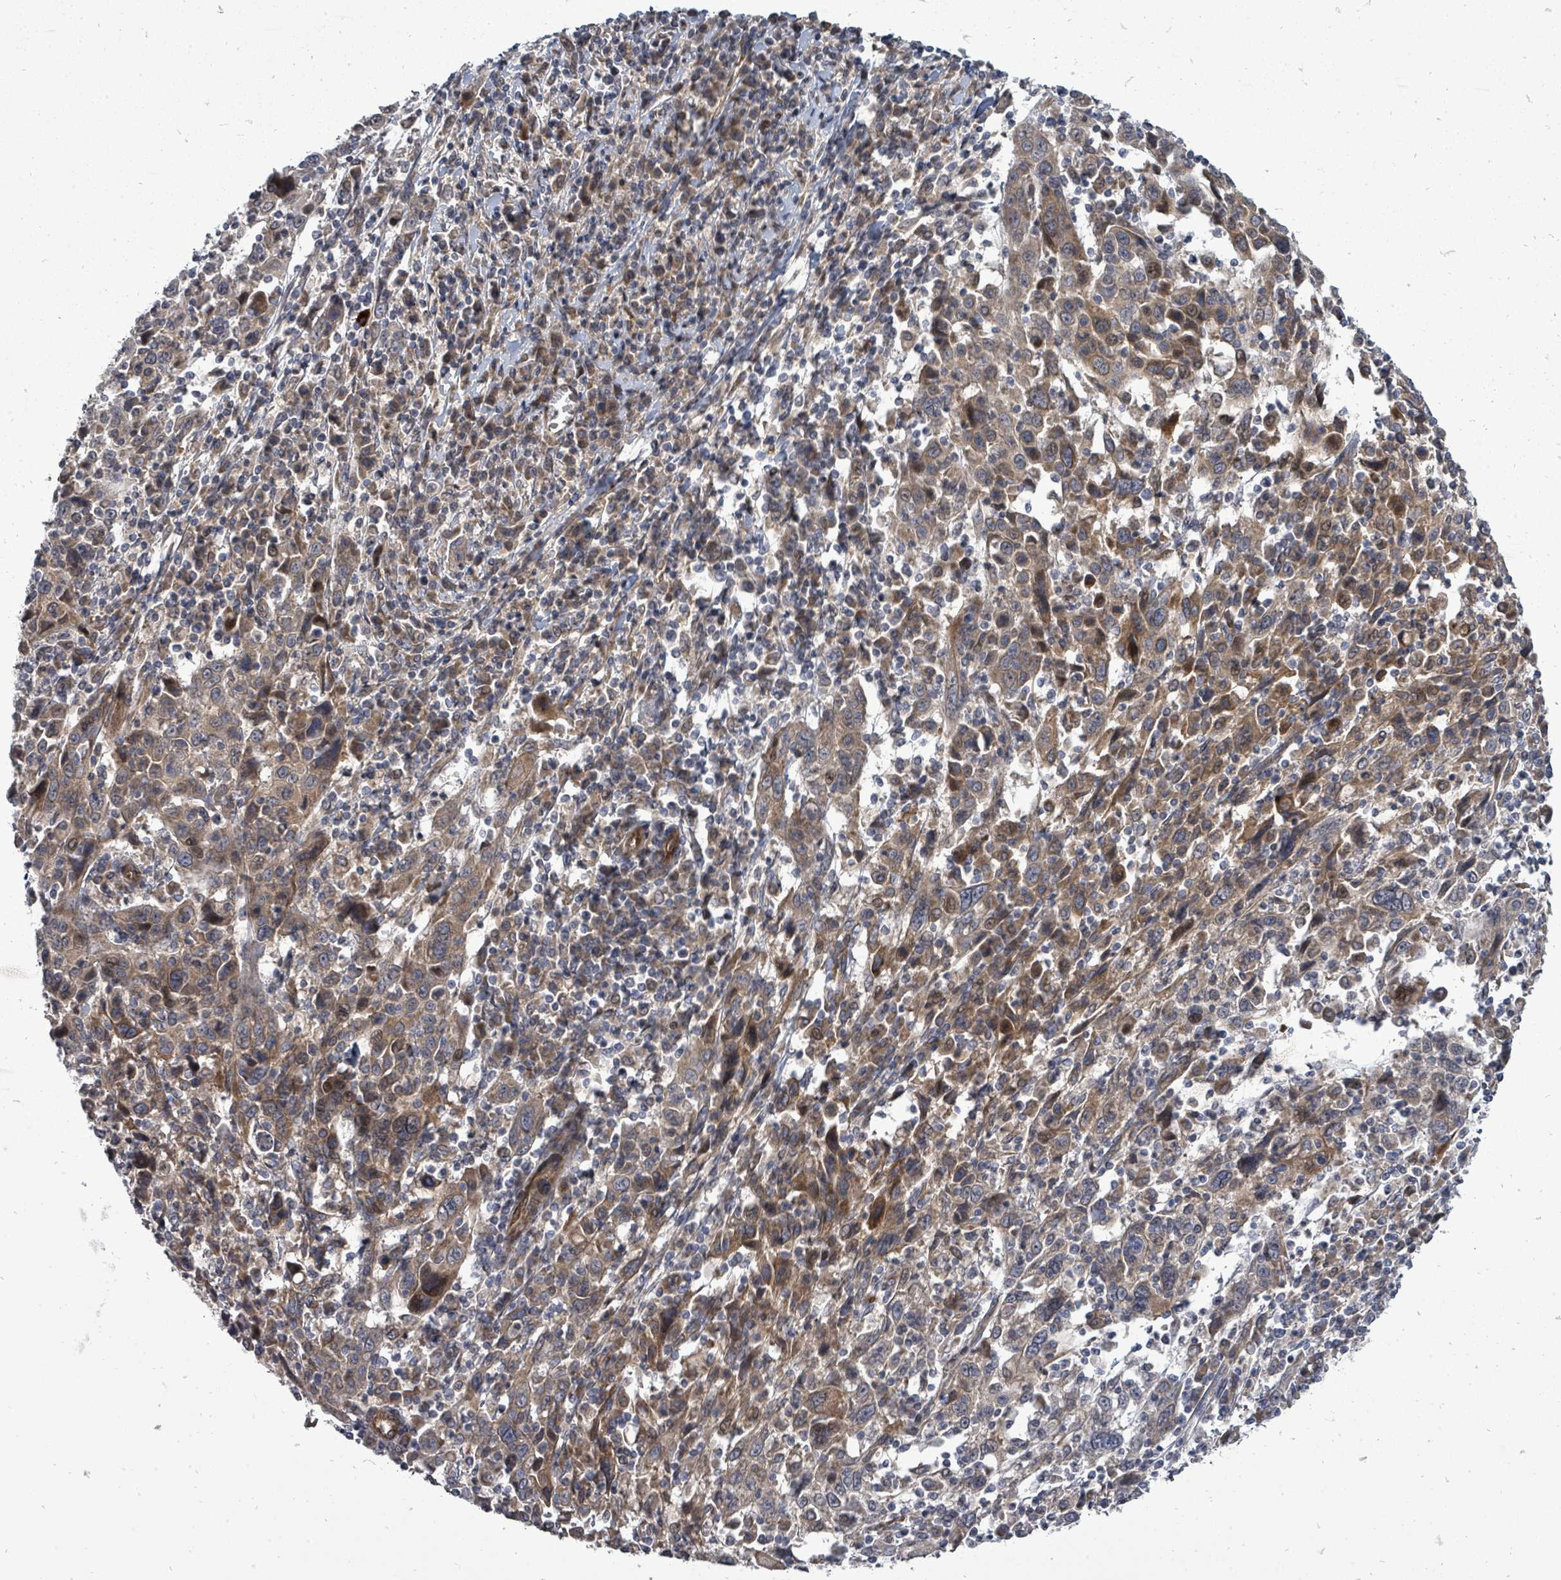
{"staining": {"intensity": "moderate", "quantity": ">75%", "location": "cytoplasmic/membranous"}, "tissue": "cervical cancer", "cell_type": "Tumor cells", "image_type": "cancer", "snomed": [{"axis": "morphology", "description": "Squamous cell carcinoma, NOS"}, {"axis": "topography", "description": "Cervix"}], "caption": "Cervical squamous cell carcinoma tissue reveals moderate cytoplasmic/membranous staining in approximately >75% of tumor cells", "gene": "RALGAPB", "patient": {"sex": "female", "age": 46}}